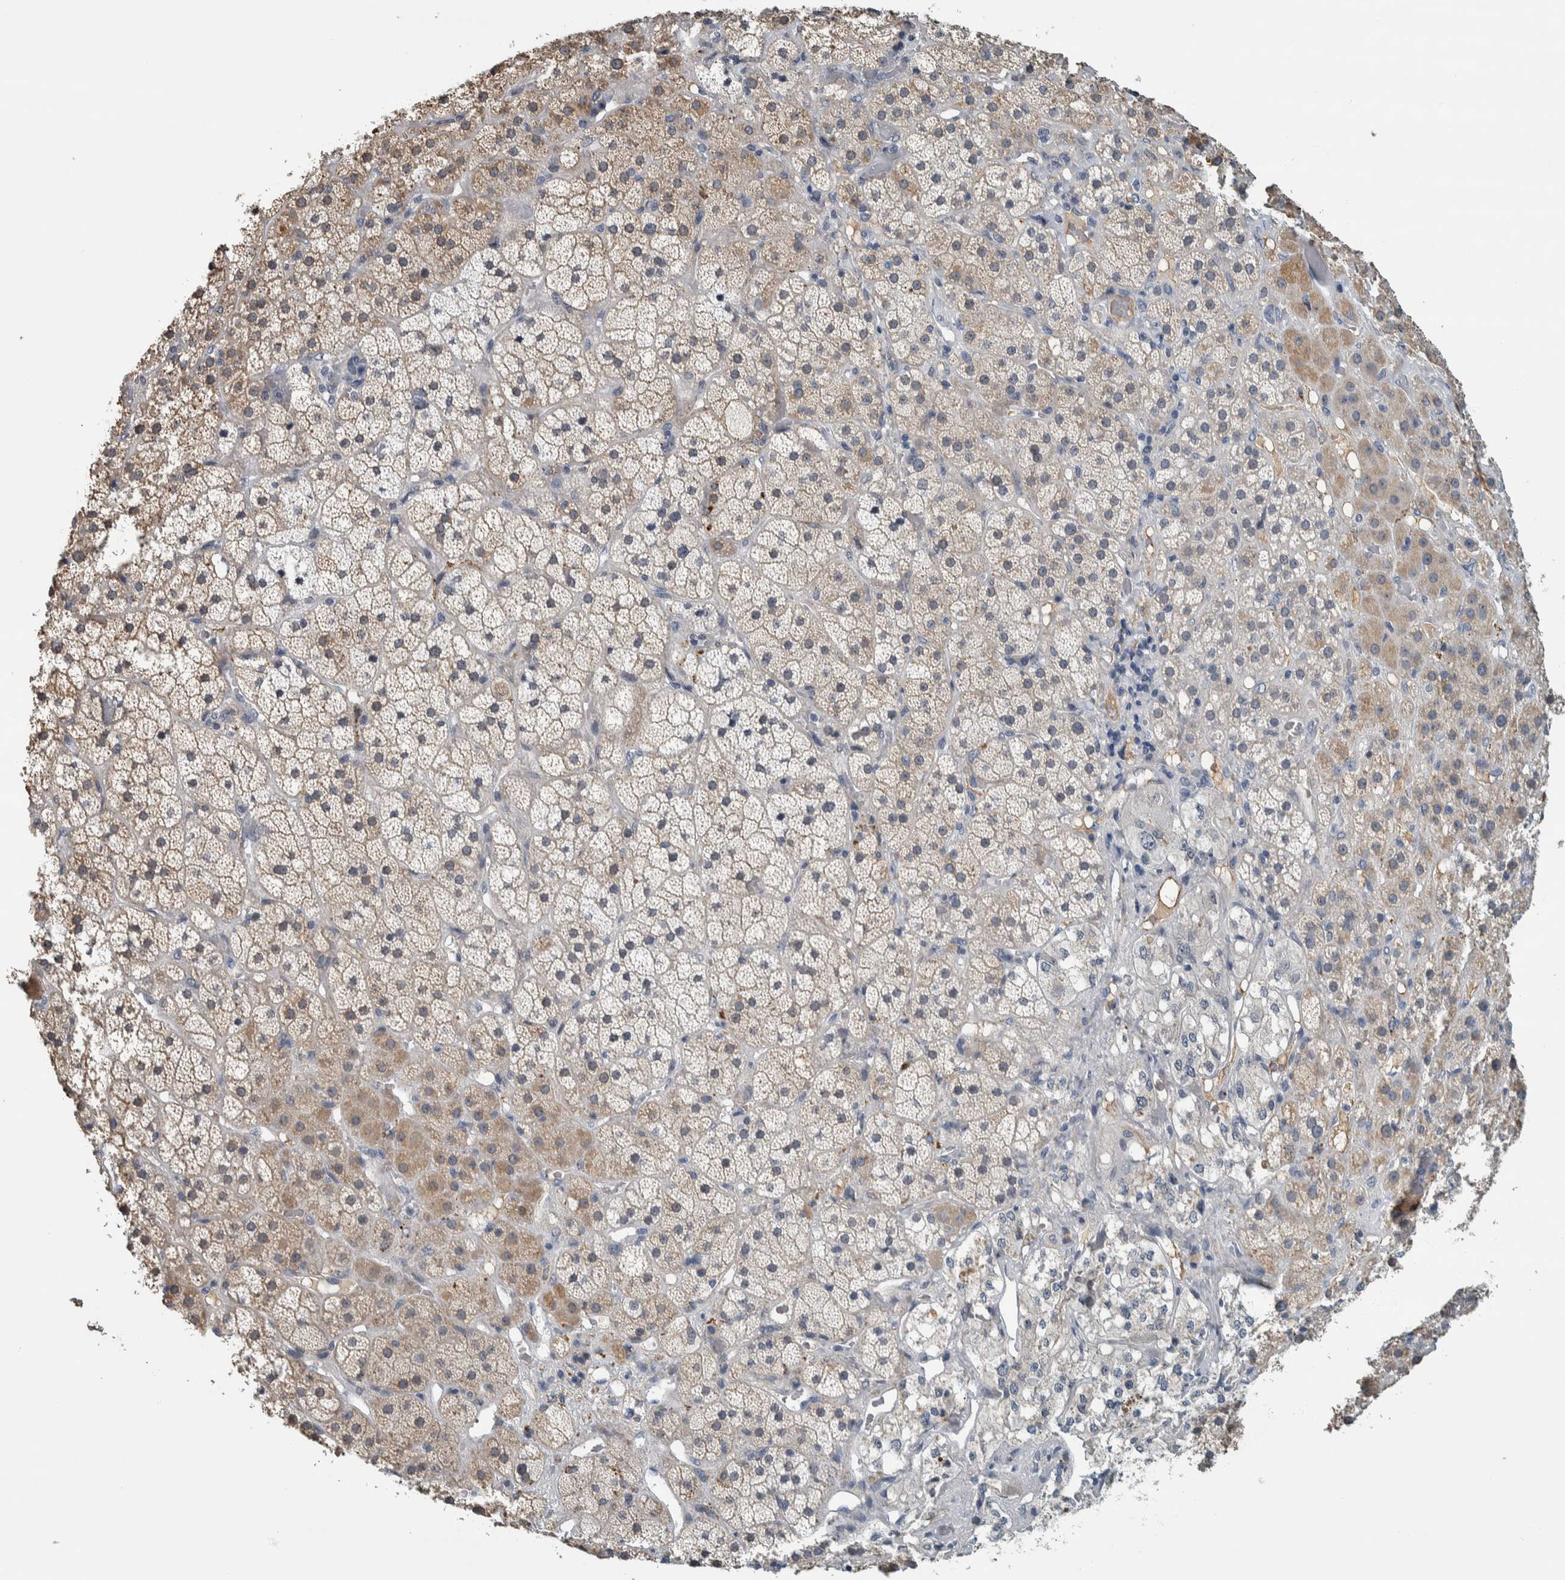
{"staining": {"intensity": "moderate", "quantity": "<25%", "location": "cytoplasmic/membranous"}, "tissue": "adrenal gland", "cell_type": "Glandular cells", "image_type": "normal", "snomed": [{"axis": "morphology", "description": "Normal tissue, NOS"}, {"axis": "topography", "description": "Adrenal gland"}], "caption": "About <25% of glandular cells in normal adrenal gland display moderate cytoplasmic/membranous protein staining as visualized by brown immunohistochemical staining.", "gene": "CAVIN4", "patient": {"sex": "male", "age": 57}}